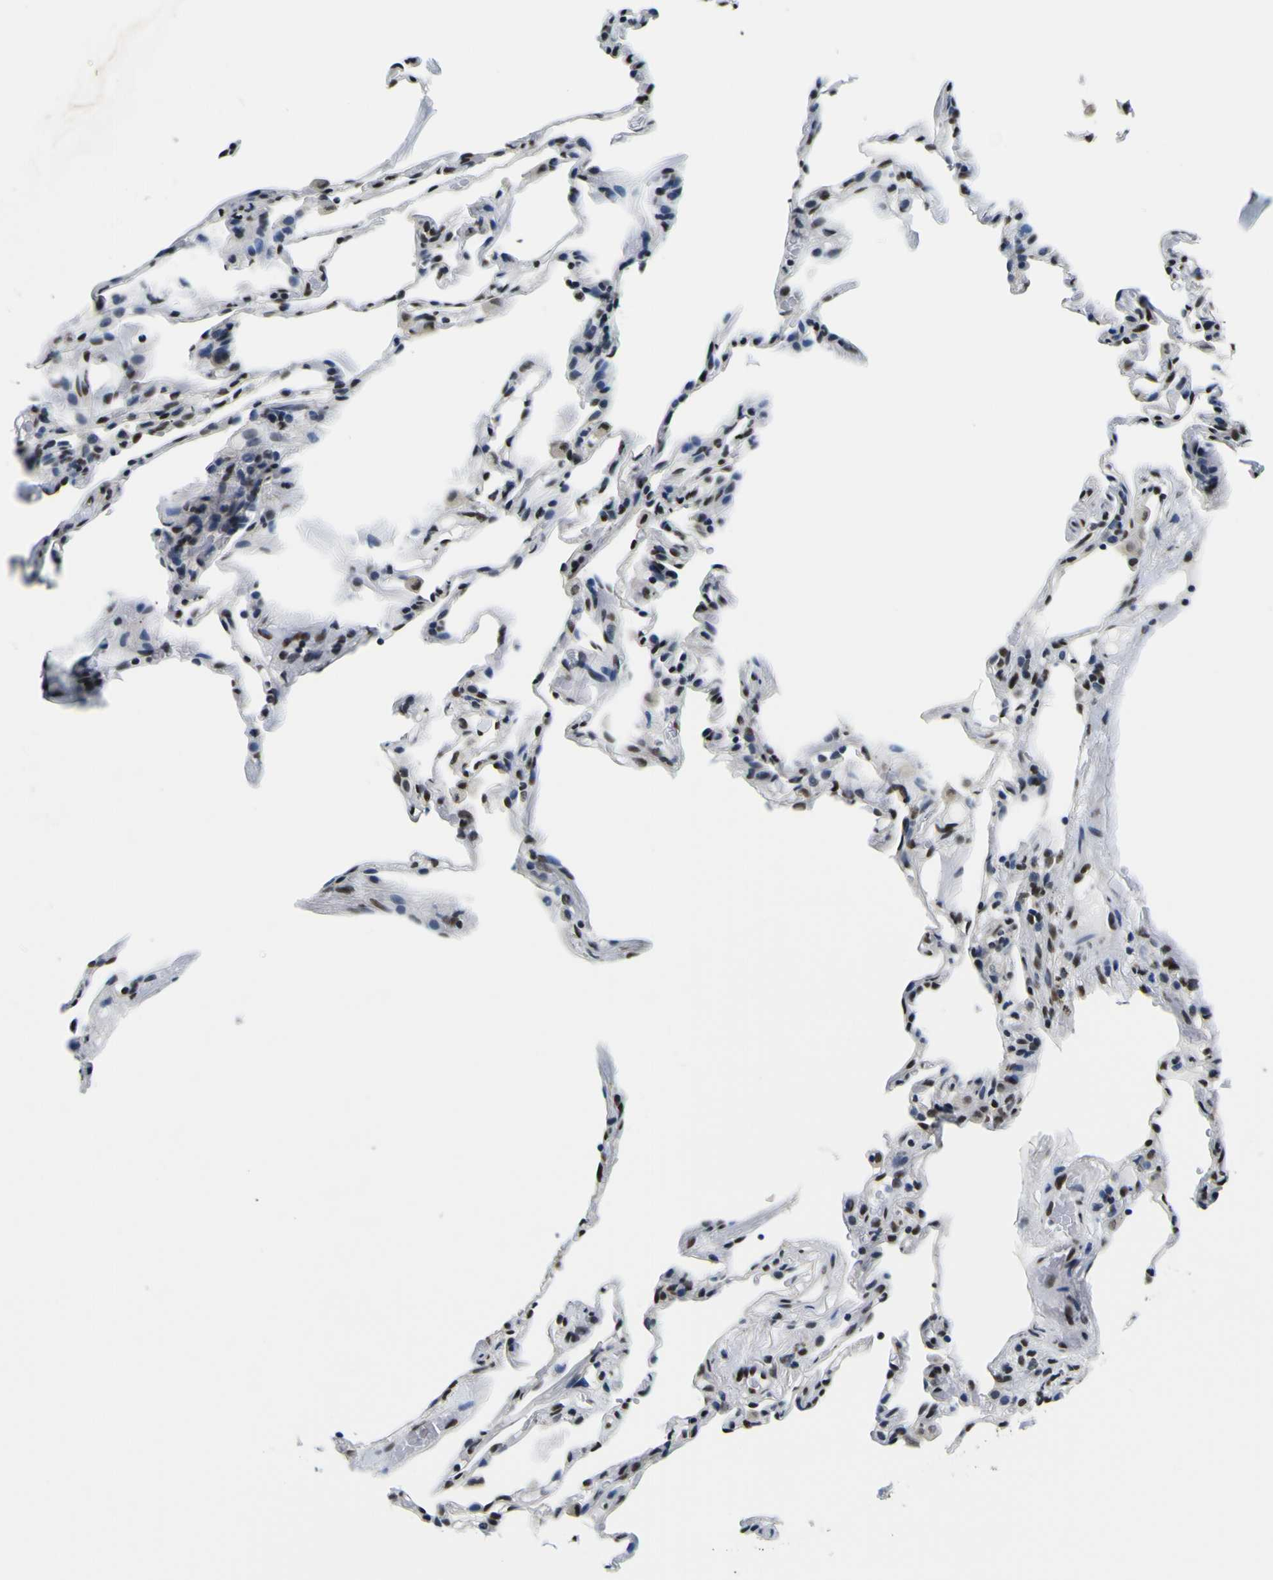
{"staining": {"intensity": "strong", "quantity": "25%-75%", "location": "nuclear"}, "tissue": "lung", "cell_type": "Alveolar cells", "image_type": "normal", "snomed": [{"axis": "morphology", "description": "Normal tissue, NOS"}, {"axis": "topography", "description": "Lung"}], "caption": "Human lung stained with a protein marker exhibits strong staining in alveolar cells.", "gene": "SP1", "patient": {"sex": "male", "age": 59}}